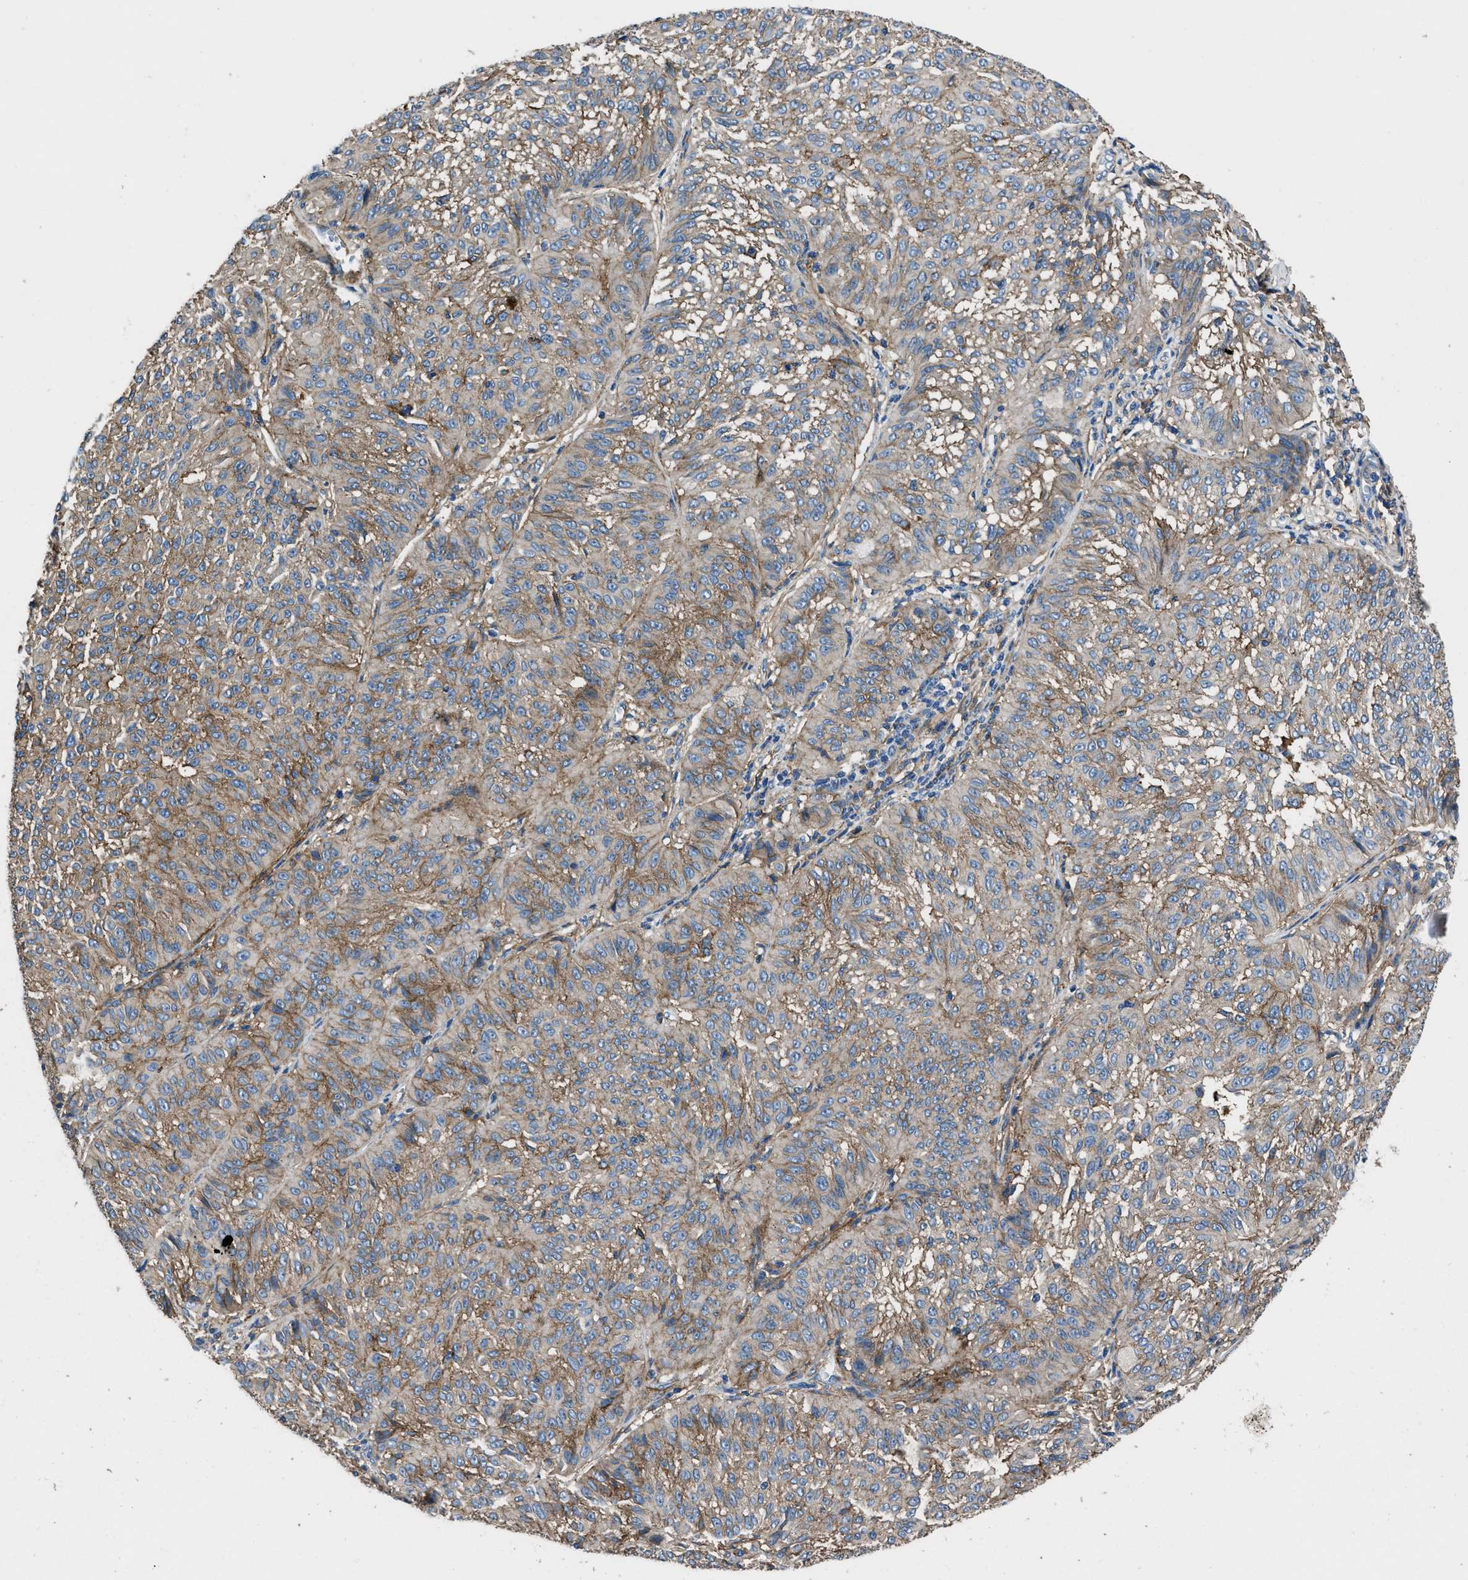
{"staining": {"intensity": "weak", "quantity": ">75%", "location": "cytoplasmic/membranous"}, "tissue": "melanoma", "cell_type": "Tumor cells", "image_type": "cancer", "snomed": [{"axis": "morphology", "description": "Malignant melanoma, NOS"}, {"axis": "topography", "description": "Skin"}], "caption": "Immunohistochemistry (IHC) of human malignant melanoma shows low levels of weak cytoplasmic/membranous positivity in approximately >75% of tumor cells.", "gene": "CD276", "patient": {"sex": "female", "age": 72}}